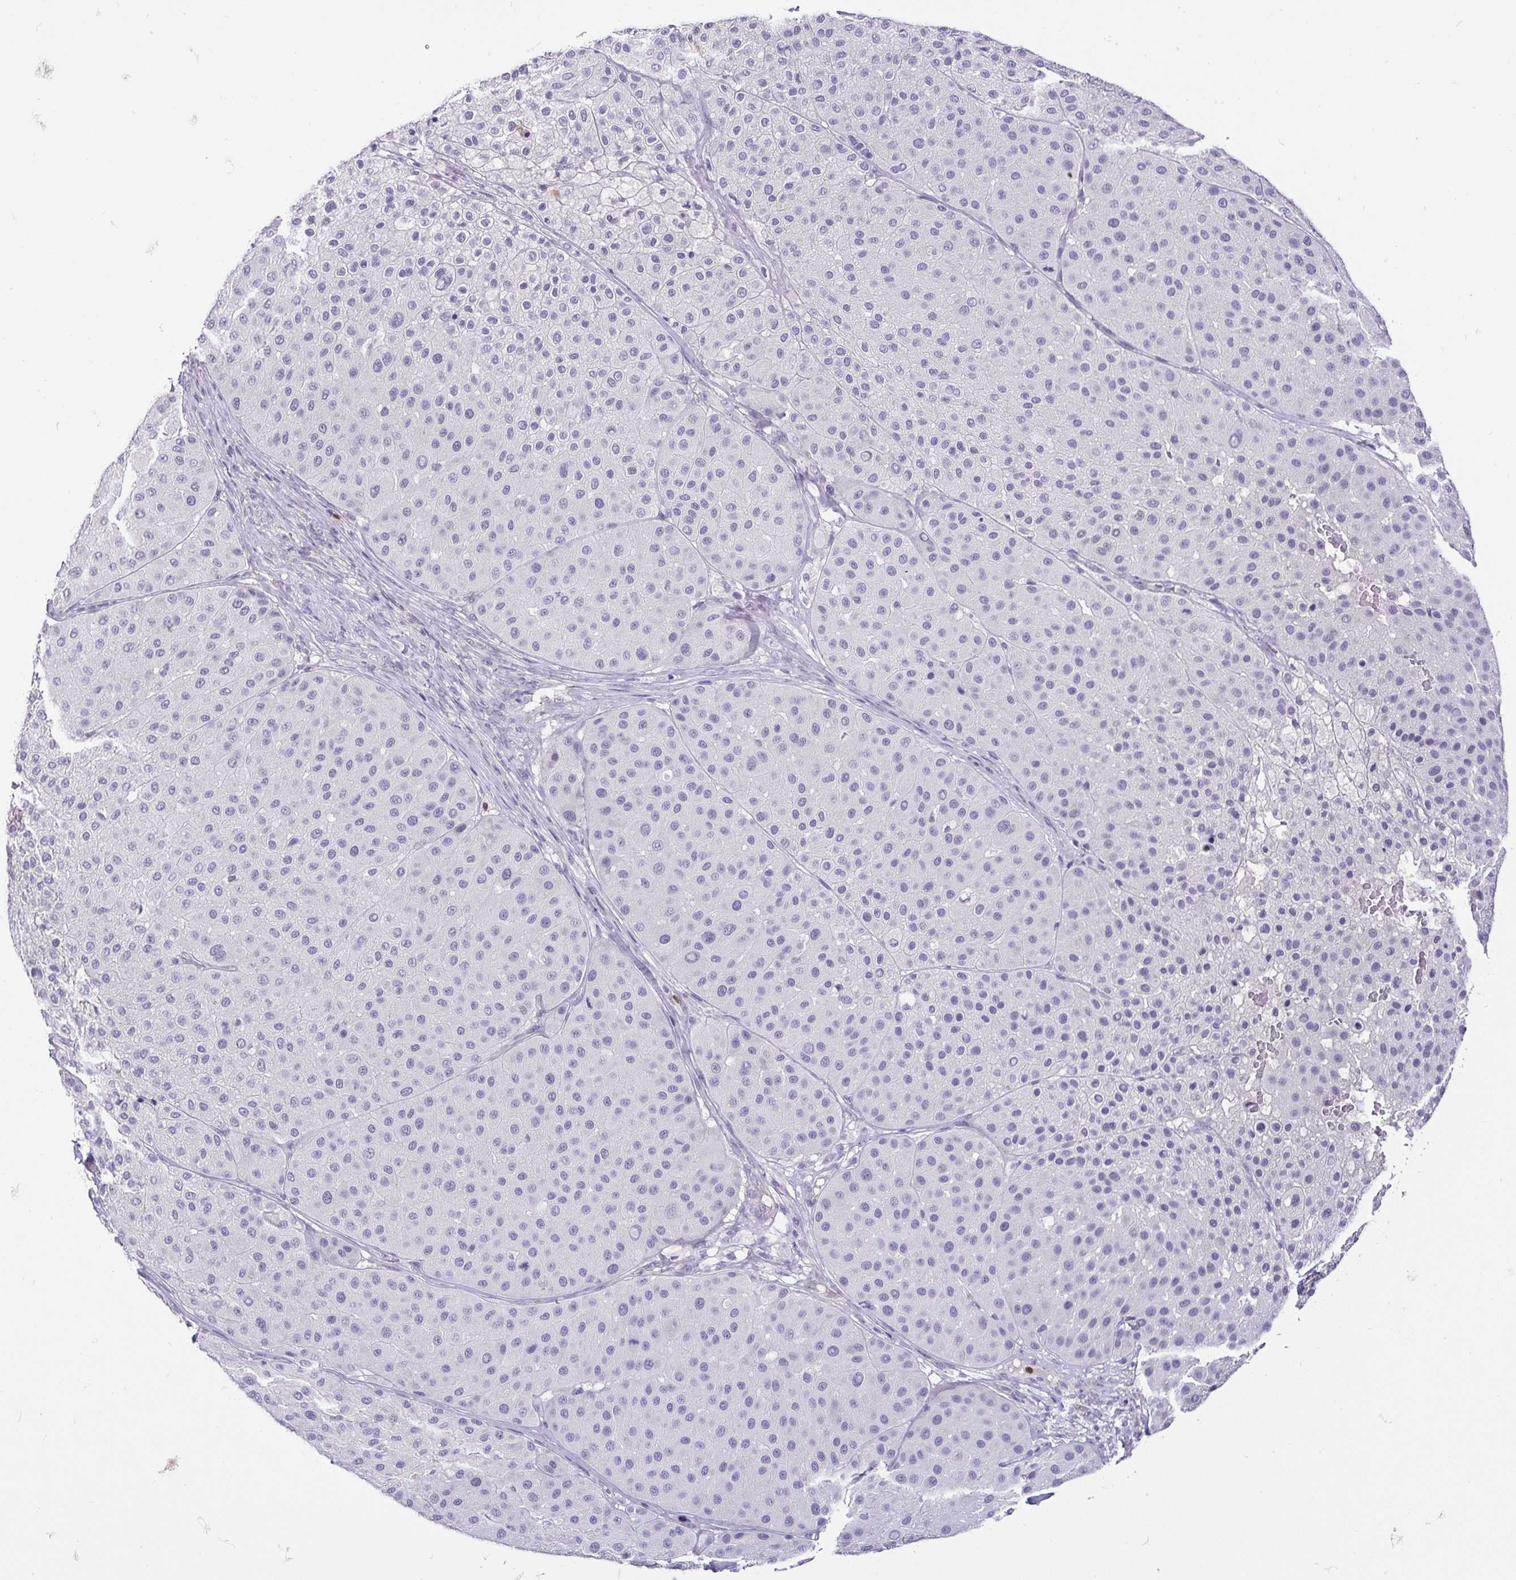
{"staining": {"intensity": "negative", "quantity": "none", "location": "none"}, "tissue": "melanoma", "cell_type": "Tumor cells", "image_type": "cancer", "snomed": [{"axis": "morphology", "description": "Malignant melanoma, Metastatic site"}, {"axis": "topography", "description": "Smooth muscle"}], "caption": "A histopathology image of melanoma stained for a protein displays no brown staining in tumor cells.", "gene": "HOPX", "patient": {"sex": "male", "age": 41}}